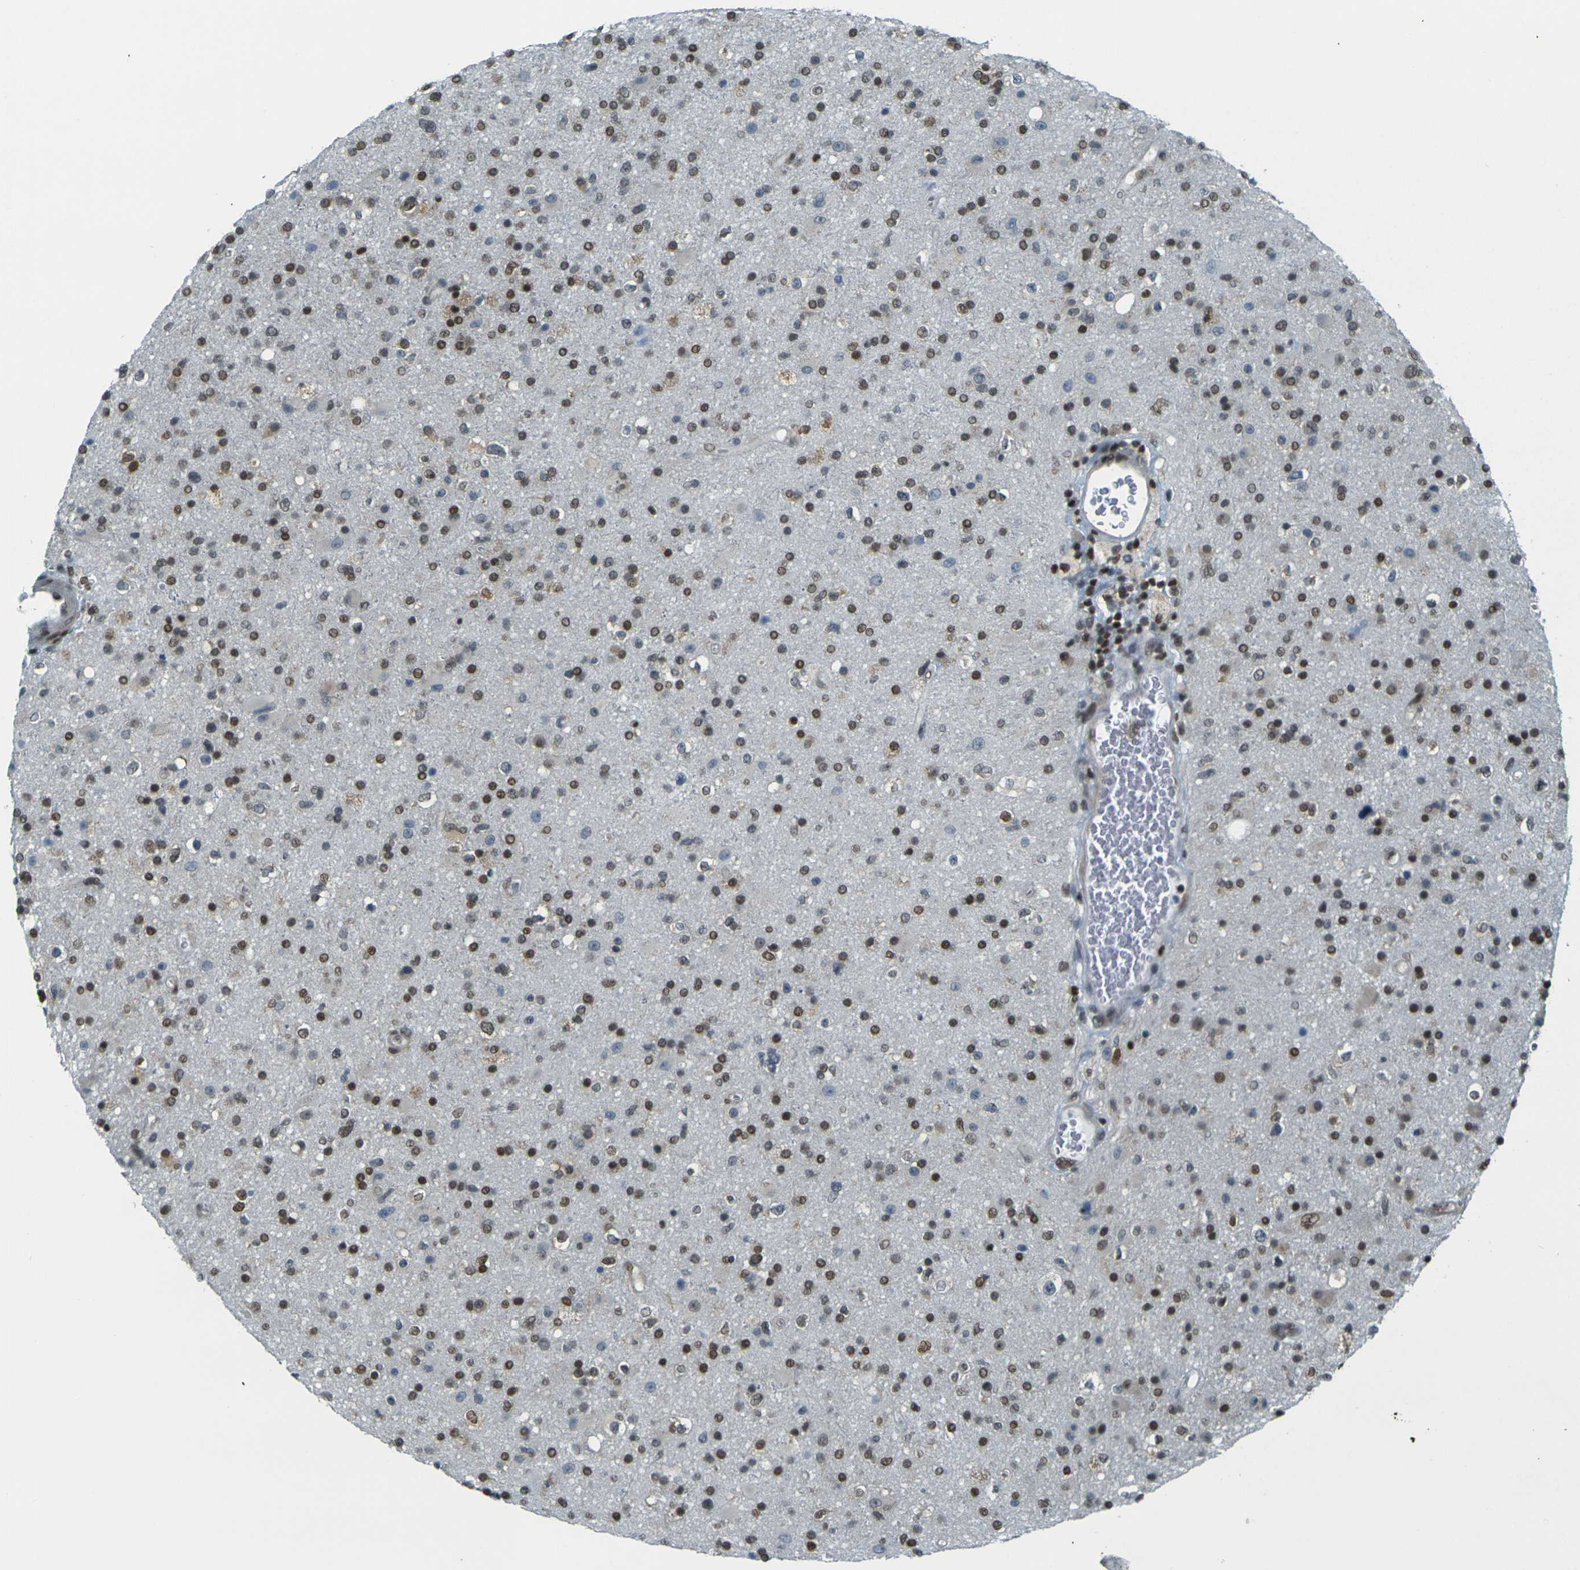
{"staining": {"intensity": "moderate", "quantity": ">75%", "location": "nuclear"}, "tissue": "glioma", "cell_type": "Tumor cells", "image_type": "cancer", "snomed": [{"axis": "morphology", "description": "Glioma, malignant, High grade"}, {"axis": "topography", "description": "Brain"}], "caption": "High-magnification brightfield microscopy of glioma stained with DAB (brown) and counterstained with hematoxylin (blue). tumor cells exhibit moderate nuclear positivity is appreciated in about>75% of cells. (DAB (3,3'-diaminobenzidine) IHC with brightfield microscopy, high magnification).", "gene": "NHEJ1", "patient": {"sex": "male", "age": 33}}